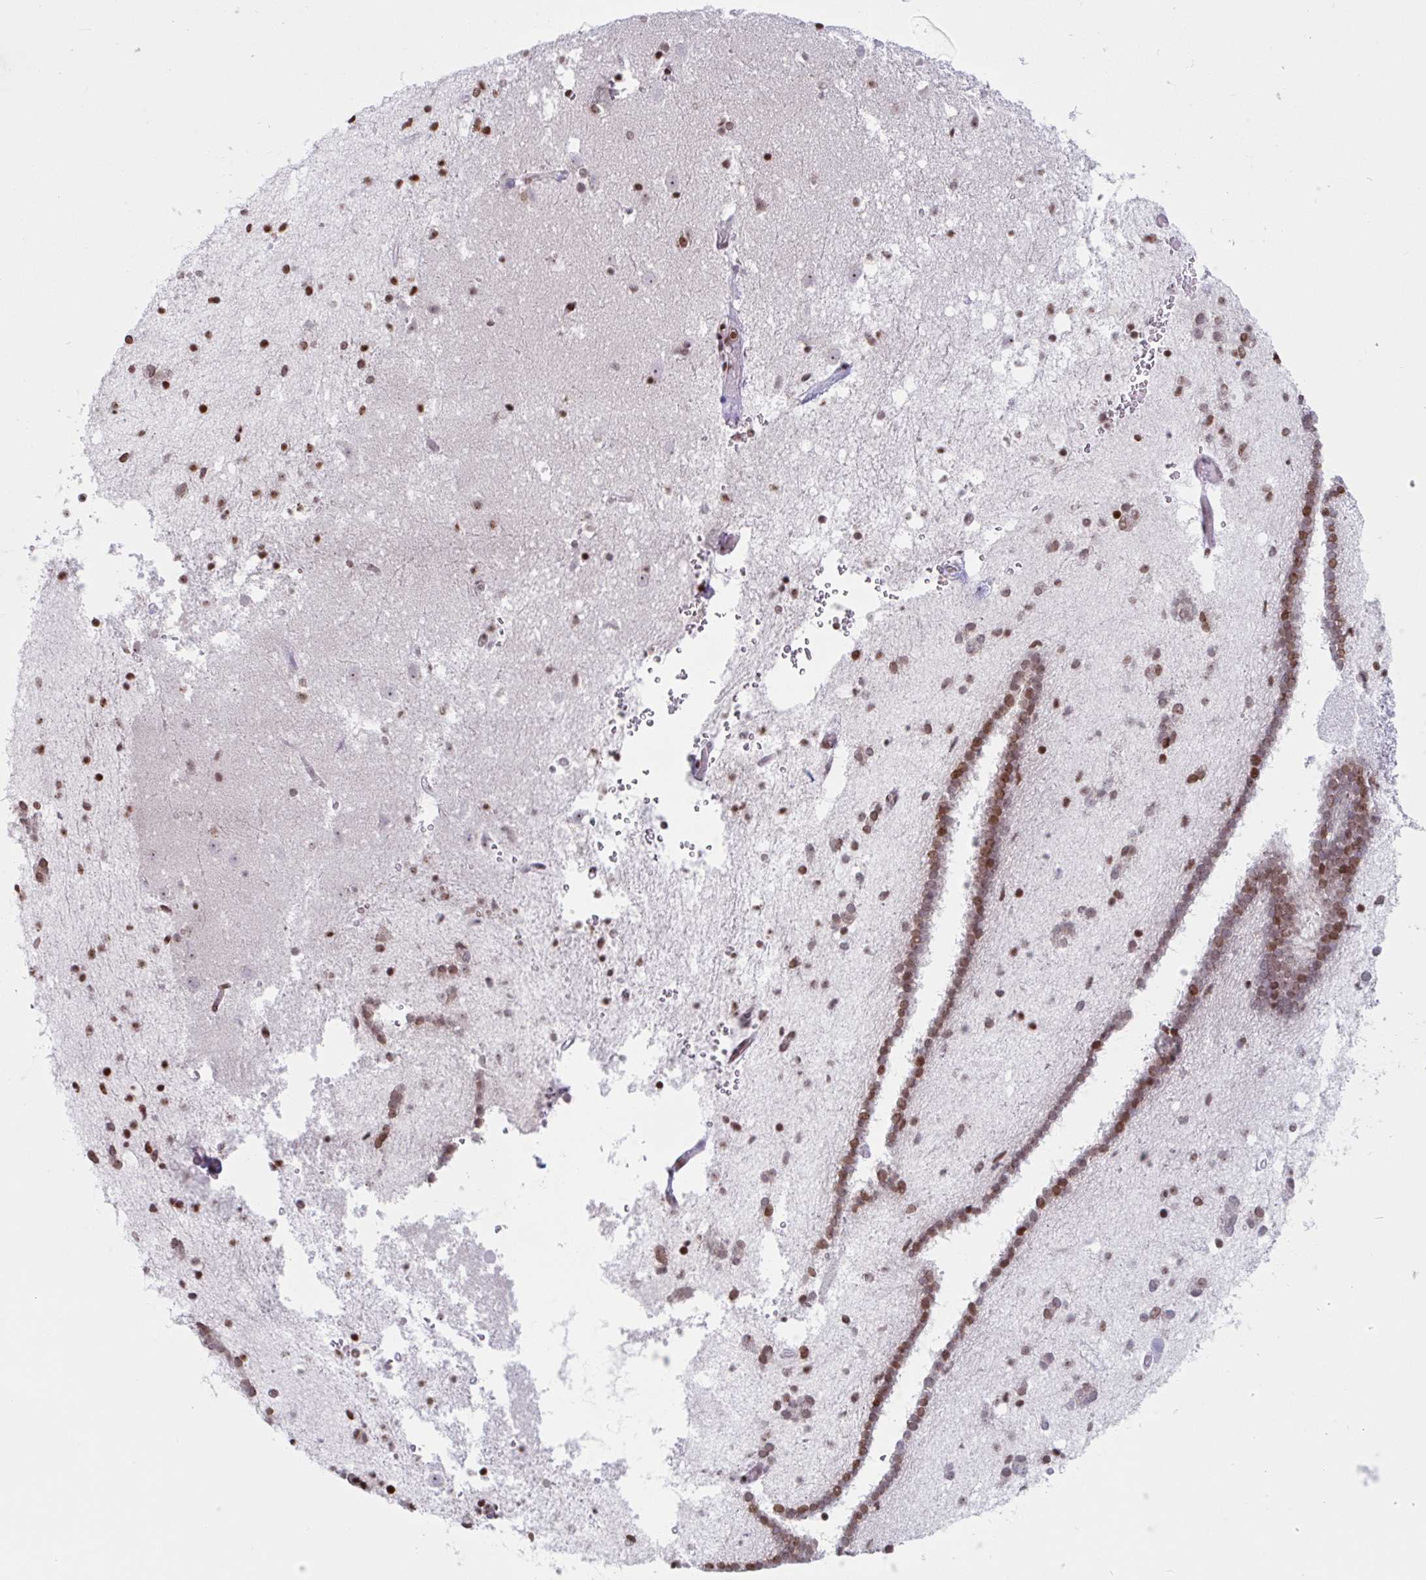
{"staining": {"intensity": "moderate", "quantity": ">75%", "location": "nuclear"}, "tissue": "caudate", "cell_type": "Glial cells", "image_type": "normal", "snomed": [{"axis": "morphology", "description": "Normal tissue, NOS"}, {"axis": "topography", "description": "Lateral ventricle wall"}], "caption": "Caudate was stained to show a protein in brown. There is medium levels of moderate nuclear expression in approximately >75% of glial cells. (DAB = brown stain, brightfield microscopy at high magnification).", "gene": "NOL6", "patient": {"sex": "male", "age": 37}}